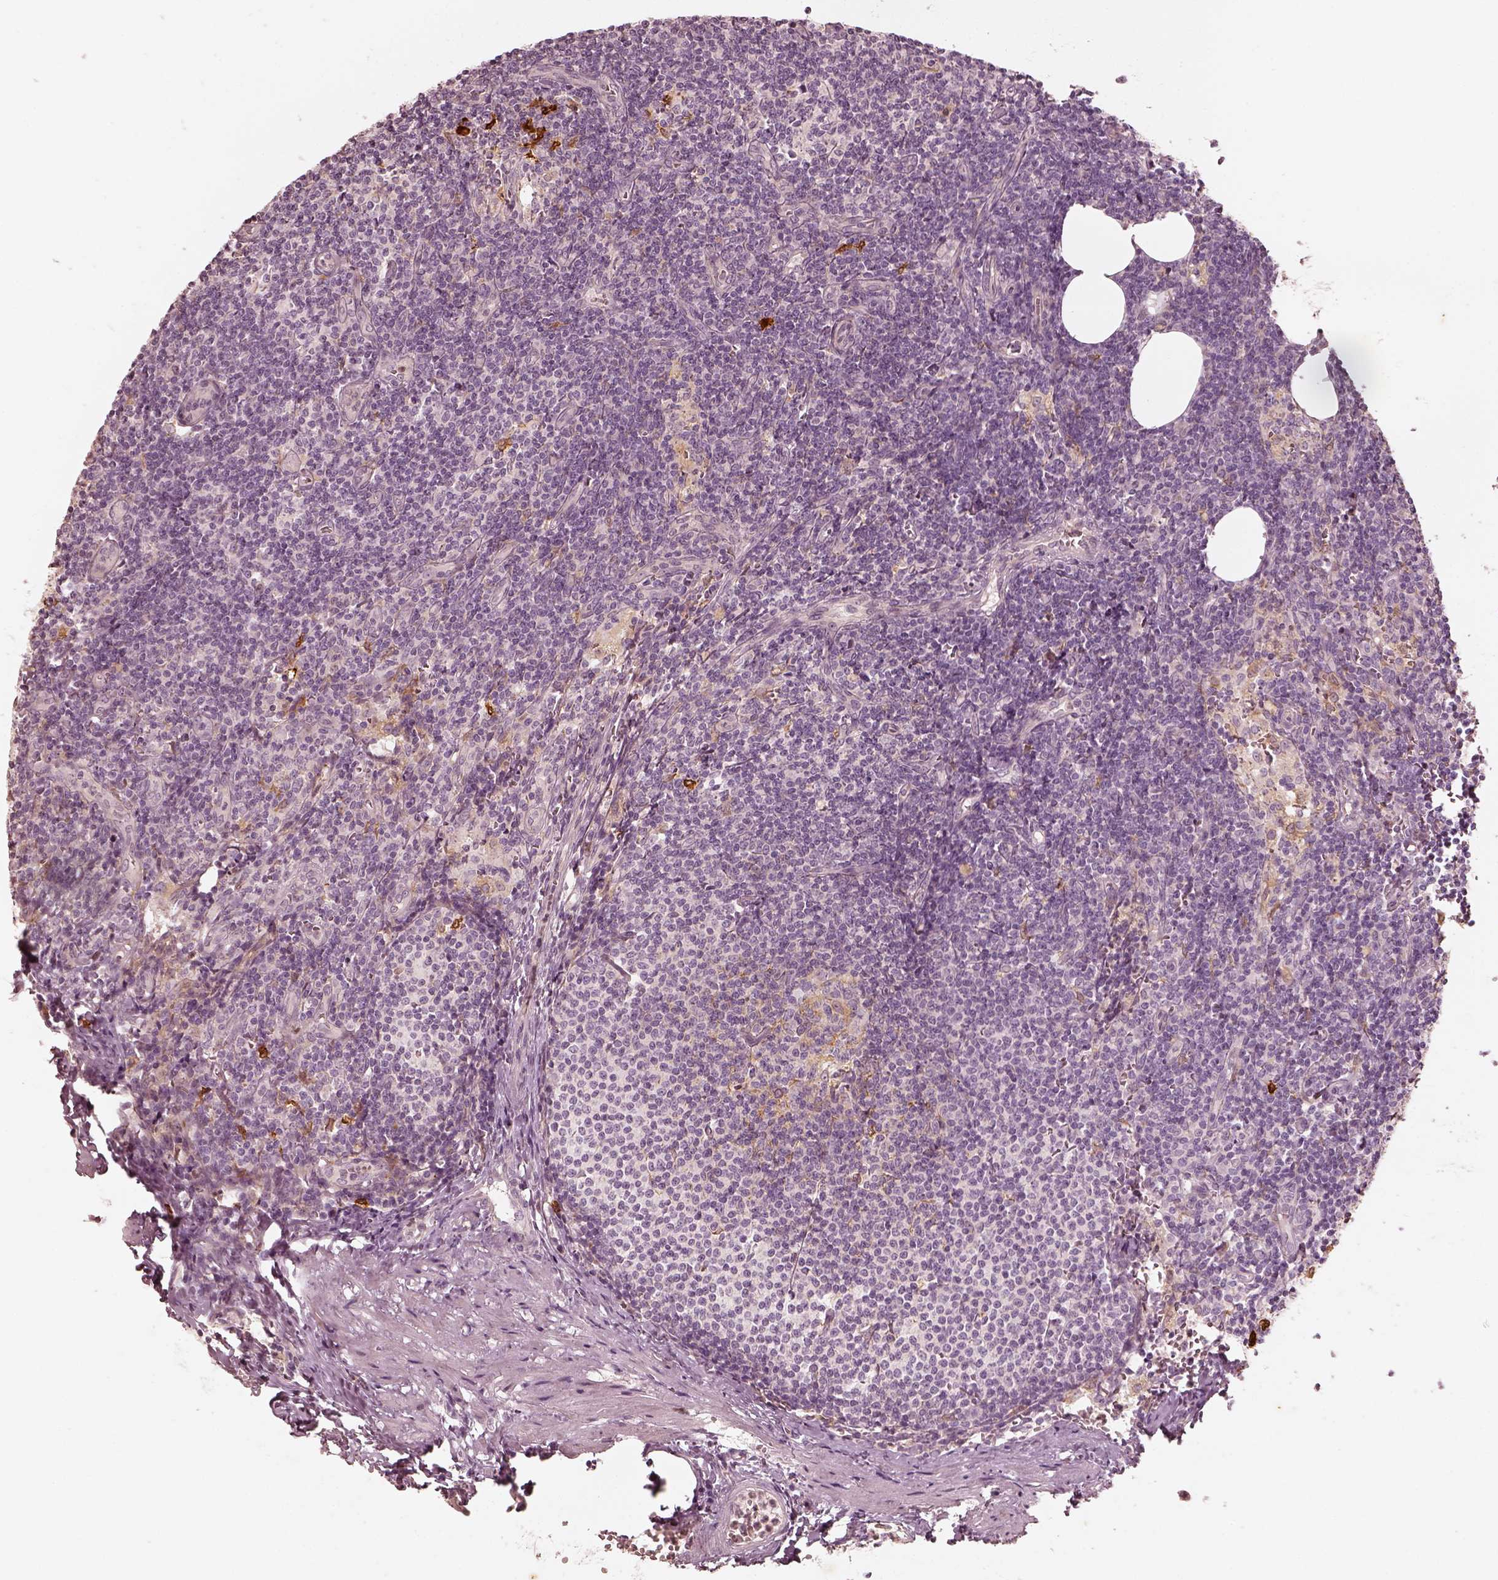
{"staining": {"intensity": "moderate", "quantity": "<25%", "location": "cytoplasmic/membranous"}, "tissue": "lymph node", "cell_type": "Germinal center cells", "image_type": "normal", "snomed": [{"axis": "morphology", "description": "Normal tissue, NOS"}, {"axis": "topography", "description": "Lymph node"}], "caption": "Human lymph node stained for a protein (brown) shows moderate cytoplasmic/membranous positive positivity in approximately <25% of germinal center cells.", "gene": "WLS", "patient": {"sex": "female", "age": 50}}